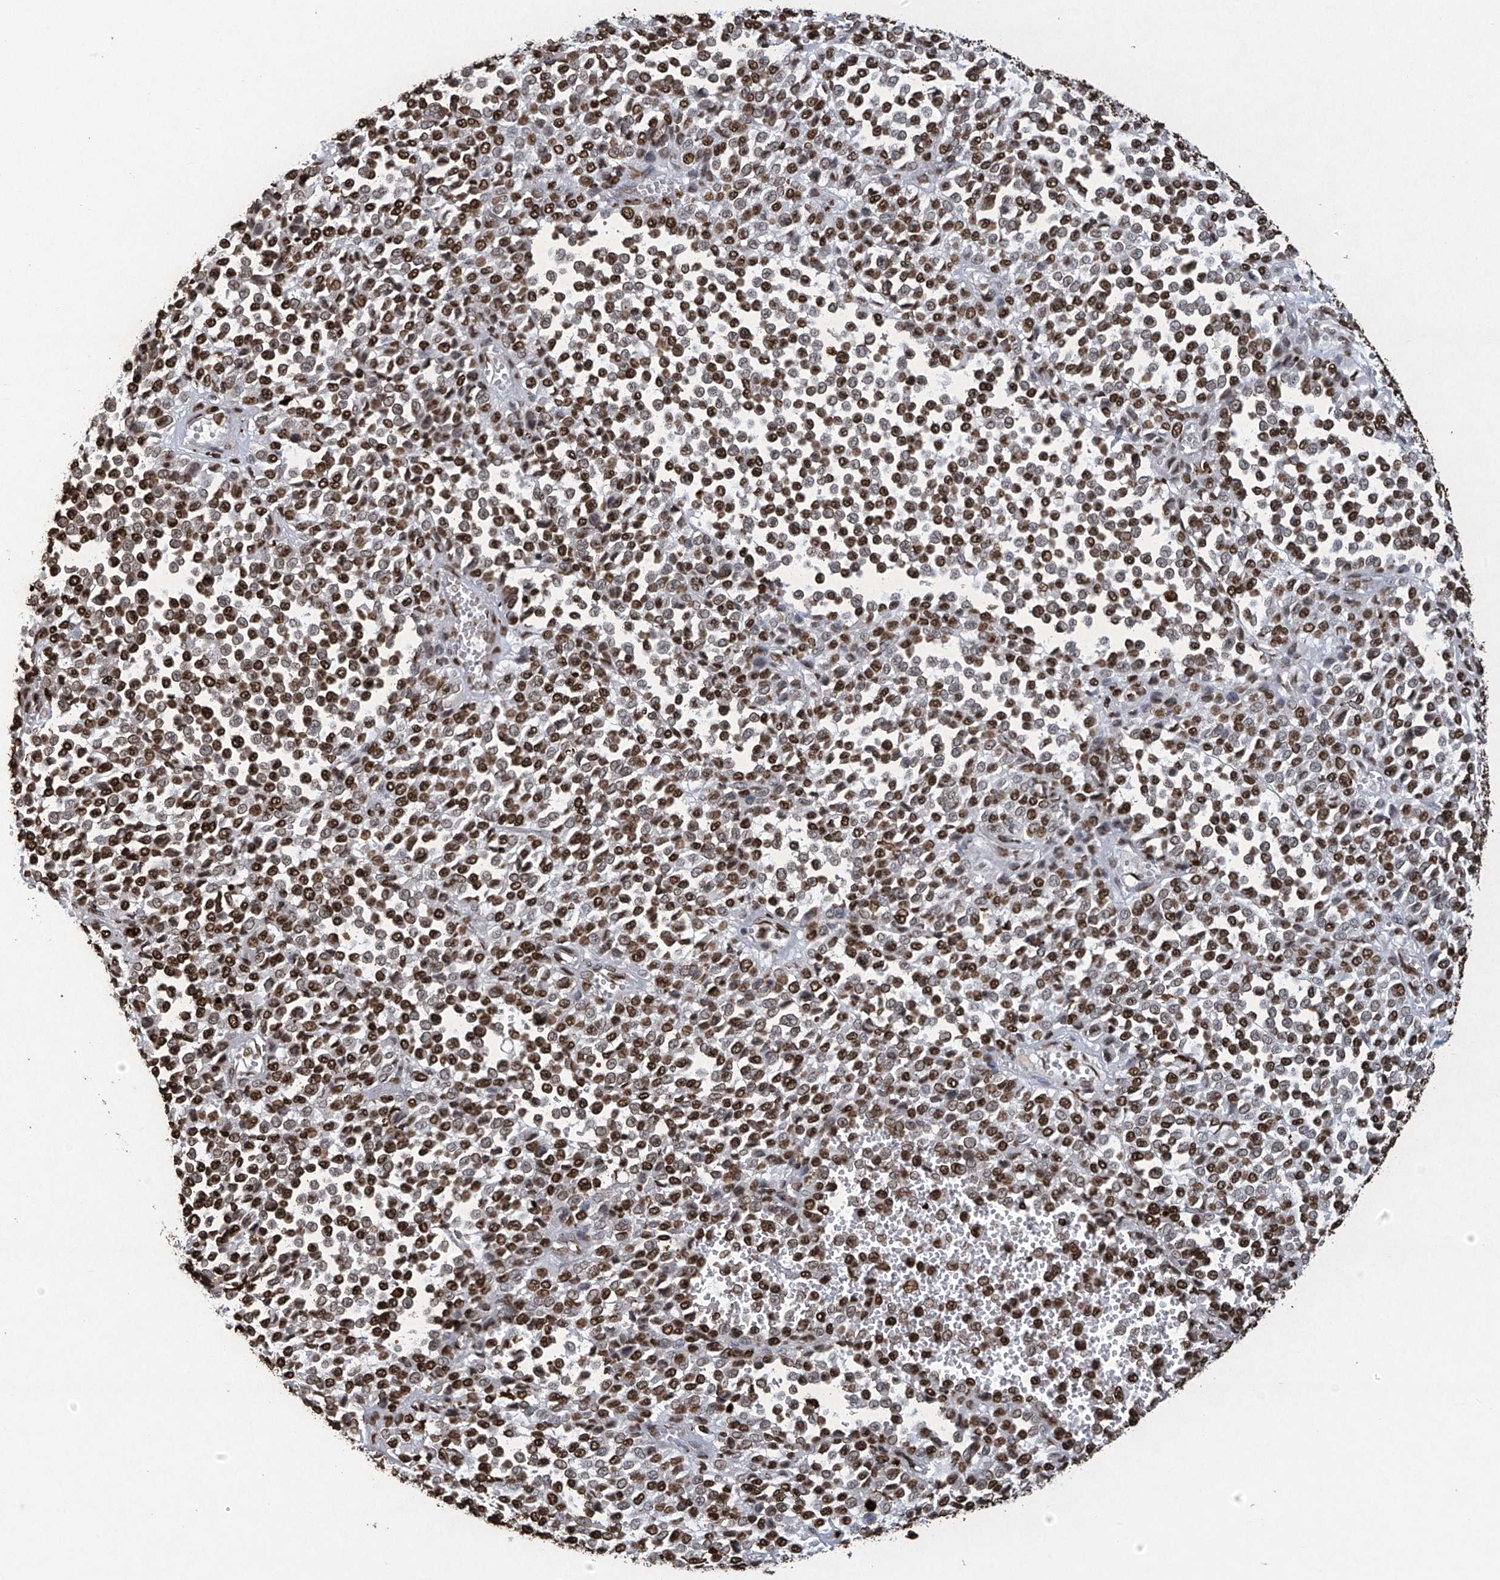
{"staining": {"intensity": "strong", "quantity": ">75%", "location": "nuclear"}, "tissue": "melanoma", "cell_type": "Tumor cells", "image_type": "cancer", "snomed": [{"axis": "morphology", "description": "Malignant melanoma, Metastatic site"}, {"axis": "topography", "description": "Pancreas"}], "caption": "Protein staining by IHC exhibits strong nuclear staining in about >75% of tumor cells in malignant melanoma (metastatic site).", "gene": "H3-3A", "patient": {"sex": "female", "age": 30}}